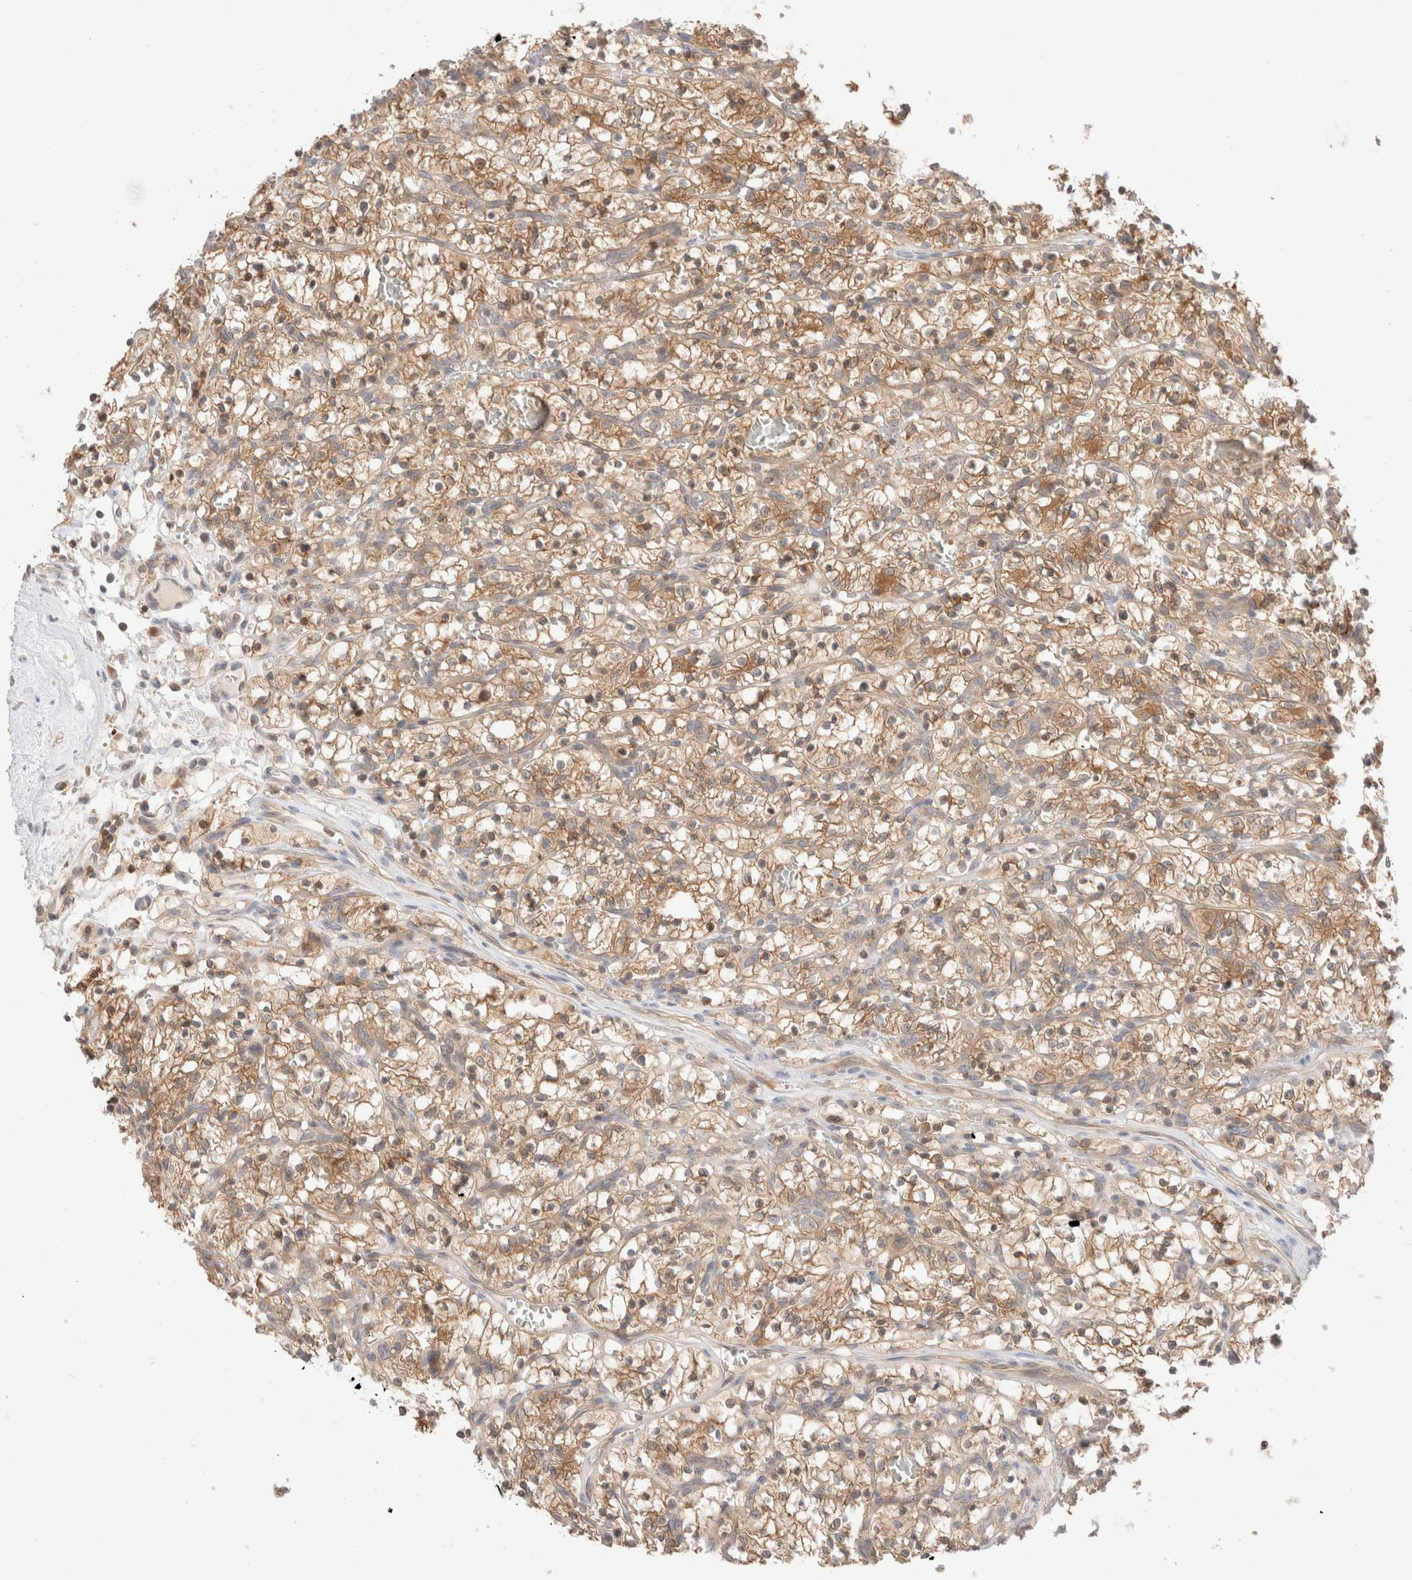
{"staining": {"intensity": "moderate", "quantity": ">75%", "location": "cytoplasmic/membranous"}, "tissue": "renal cancer", "cell_type": "Tumor cells", "image_type": "cancer", "snomed": [{"axis": "morphology", "description": "Adenocarcinoma, NOS"}, {"axis": "topography", "description": "Kidney"}], "caption": "A micrograph showing moderate cytoplasmic/membranous staining in about >75% of tumor cells in renal cancer (adenocarcinoma), as visualized by brown immunohistochemical staining.", "gene": "XKR4", "patient": {"sex": "female", "age": 57}}